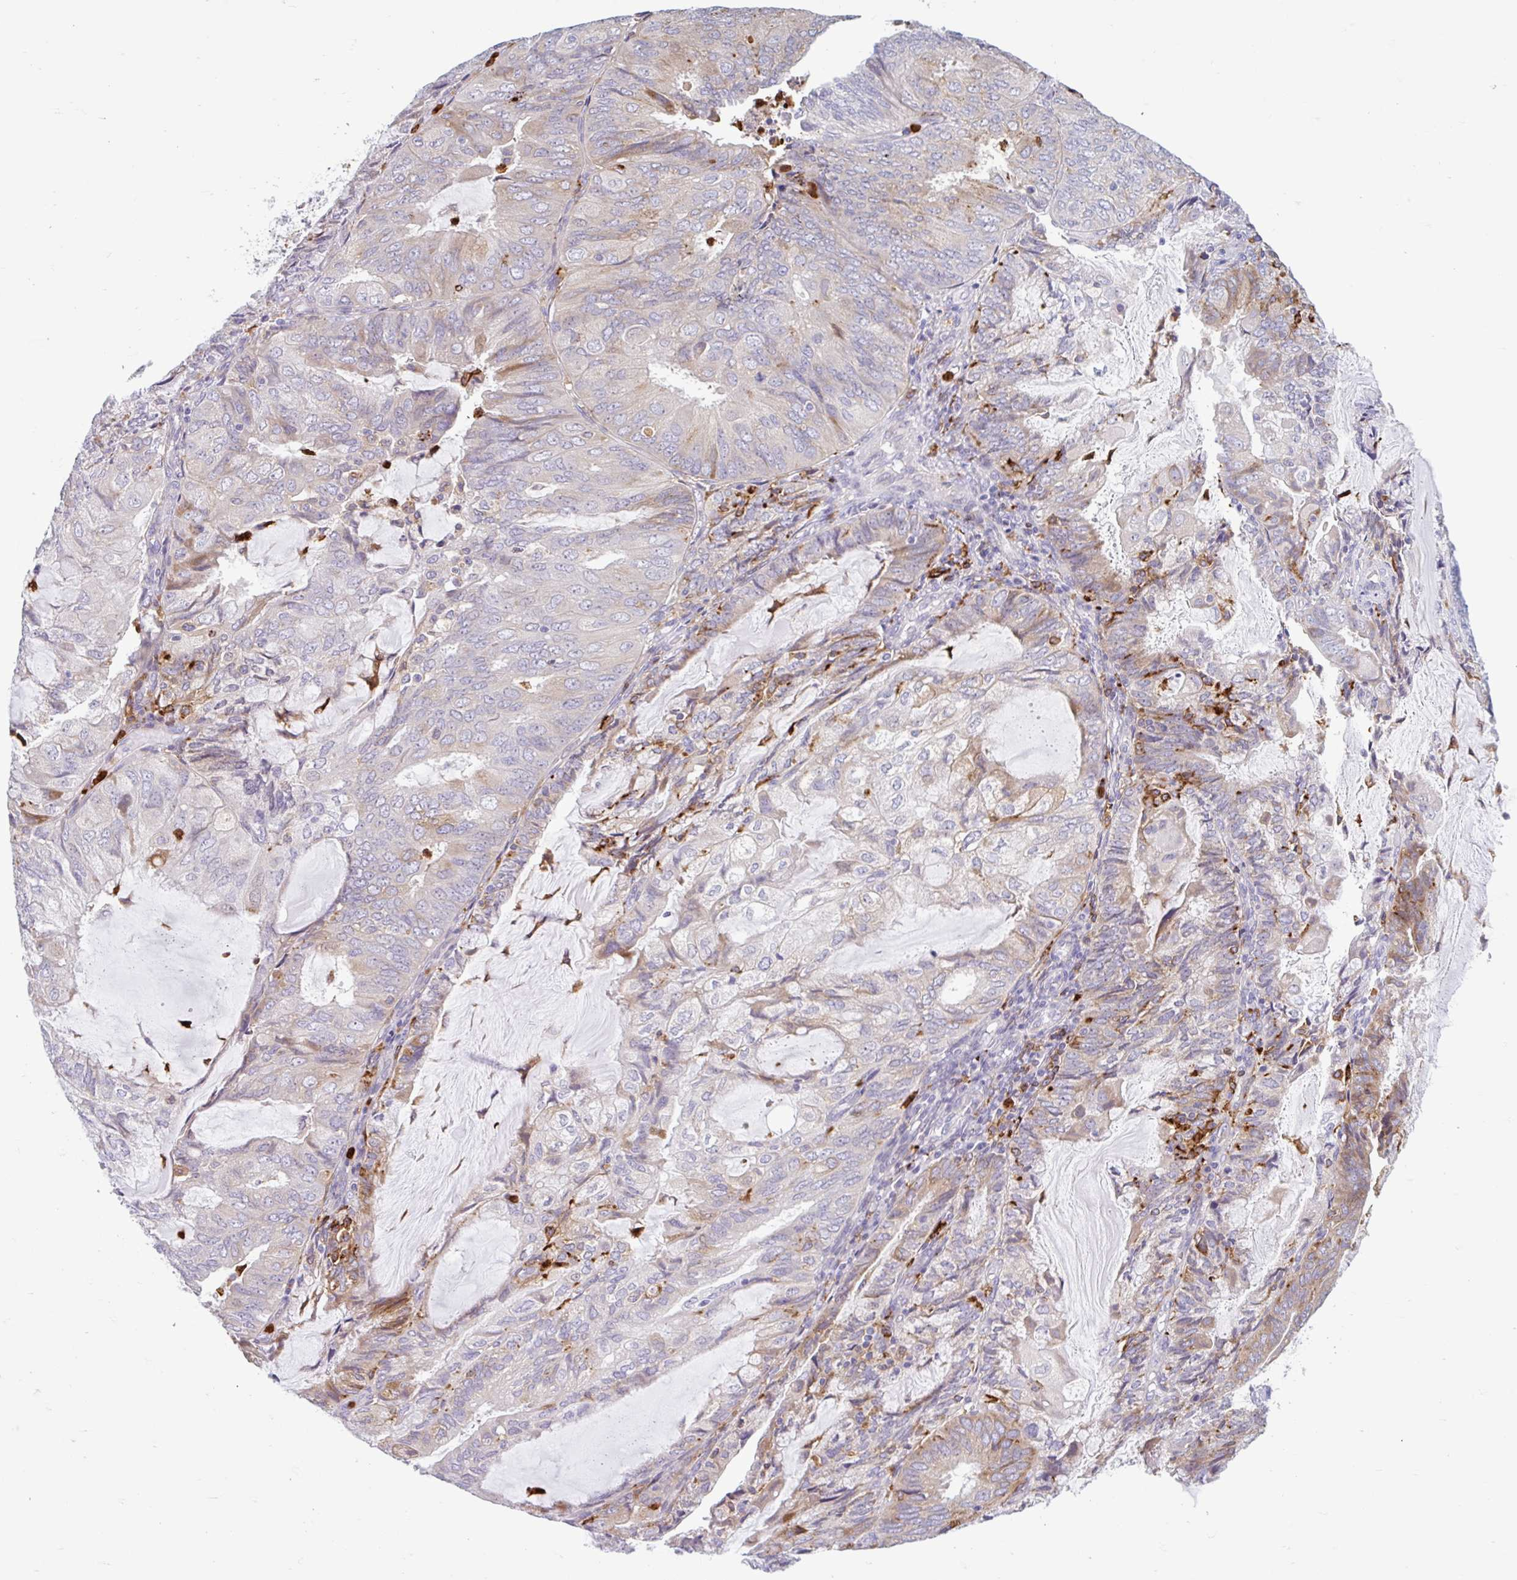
{"staining": {"intensity": "strong", "quantity": "<25%", "location": "cytoplasmic/membranous,nuclear"}, "tissue": "endometrial cancer", "cell_type": "Tumor cells", "image_type": "cancer", "snomed": [{"axis": "morphology", "description": "Adenocarcinoma, NOS"}, {"axis": "topography", "description": "Endometrium"}], "caption": "Human adenocarcinoma (endometrial) stained with a brown dye reveals strong cytoplasmic/membranous and nuclear positive expression in approximately <25% of tumor cells.", "gene": "CEP120", "patient": {"sex": "female", "age": 81}}